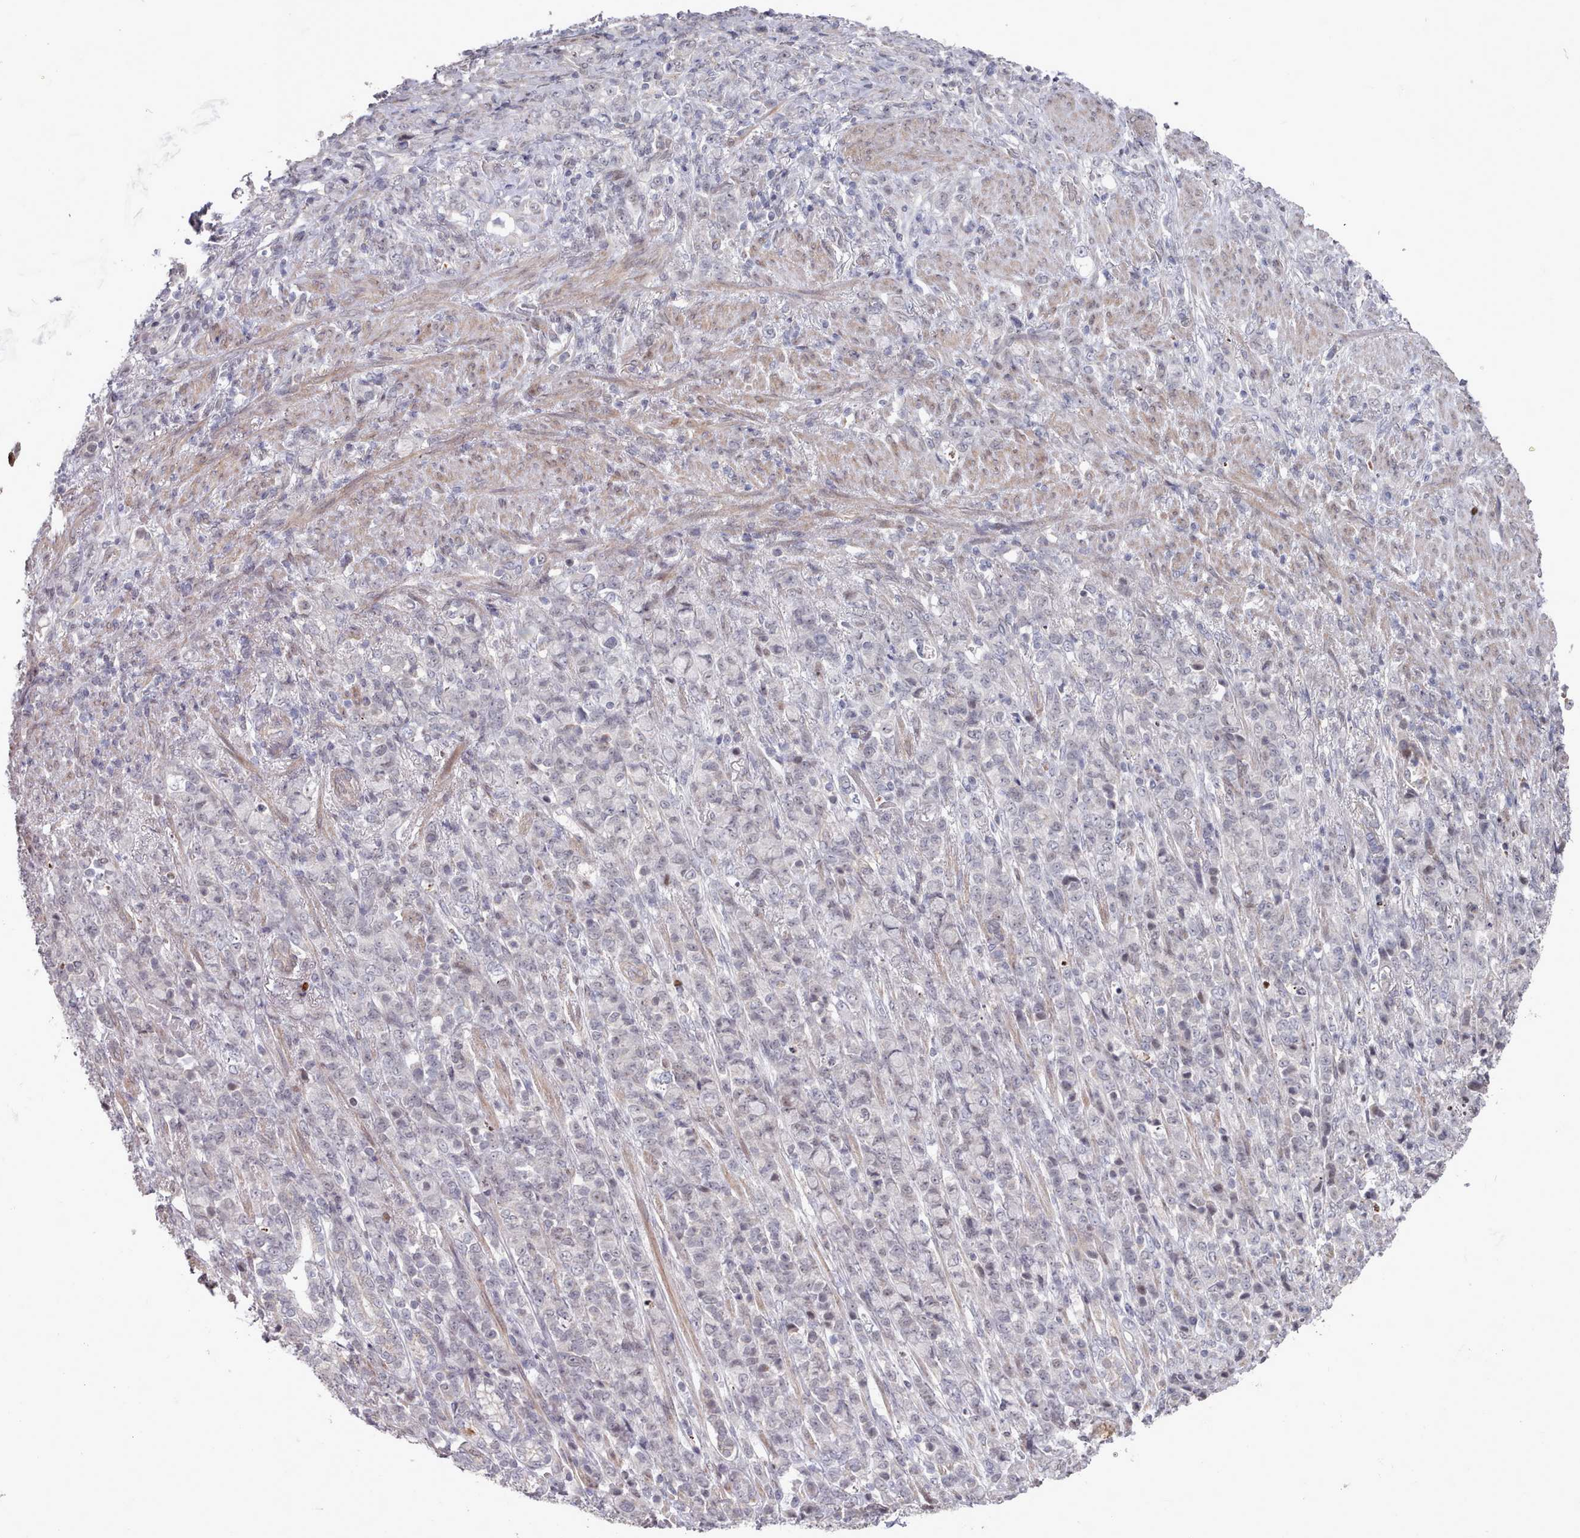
{"staining": {"intensity": "negative", "quantity": "none", "location": "none"}, "tissue": "stomach cancer", "cell_type": "Tumor cells", "image_type": "cancer", "snomed": [{"axis": "morphology", "description": "Adenocarcinoma, NOS"}, {"axis": "topography", "description": "Stomach"}], "caption": "Histopathology image shows no protein expression in tumor cells of stomach adenocarcinoma tissue.", "gene": "CPSF4", "patient": {"sex": "female", "age": 79}}